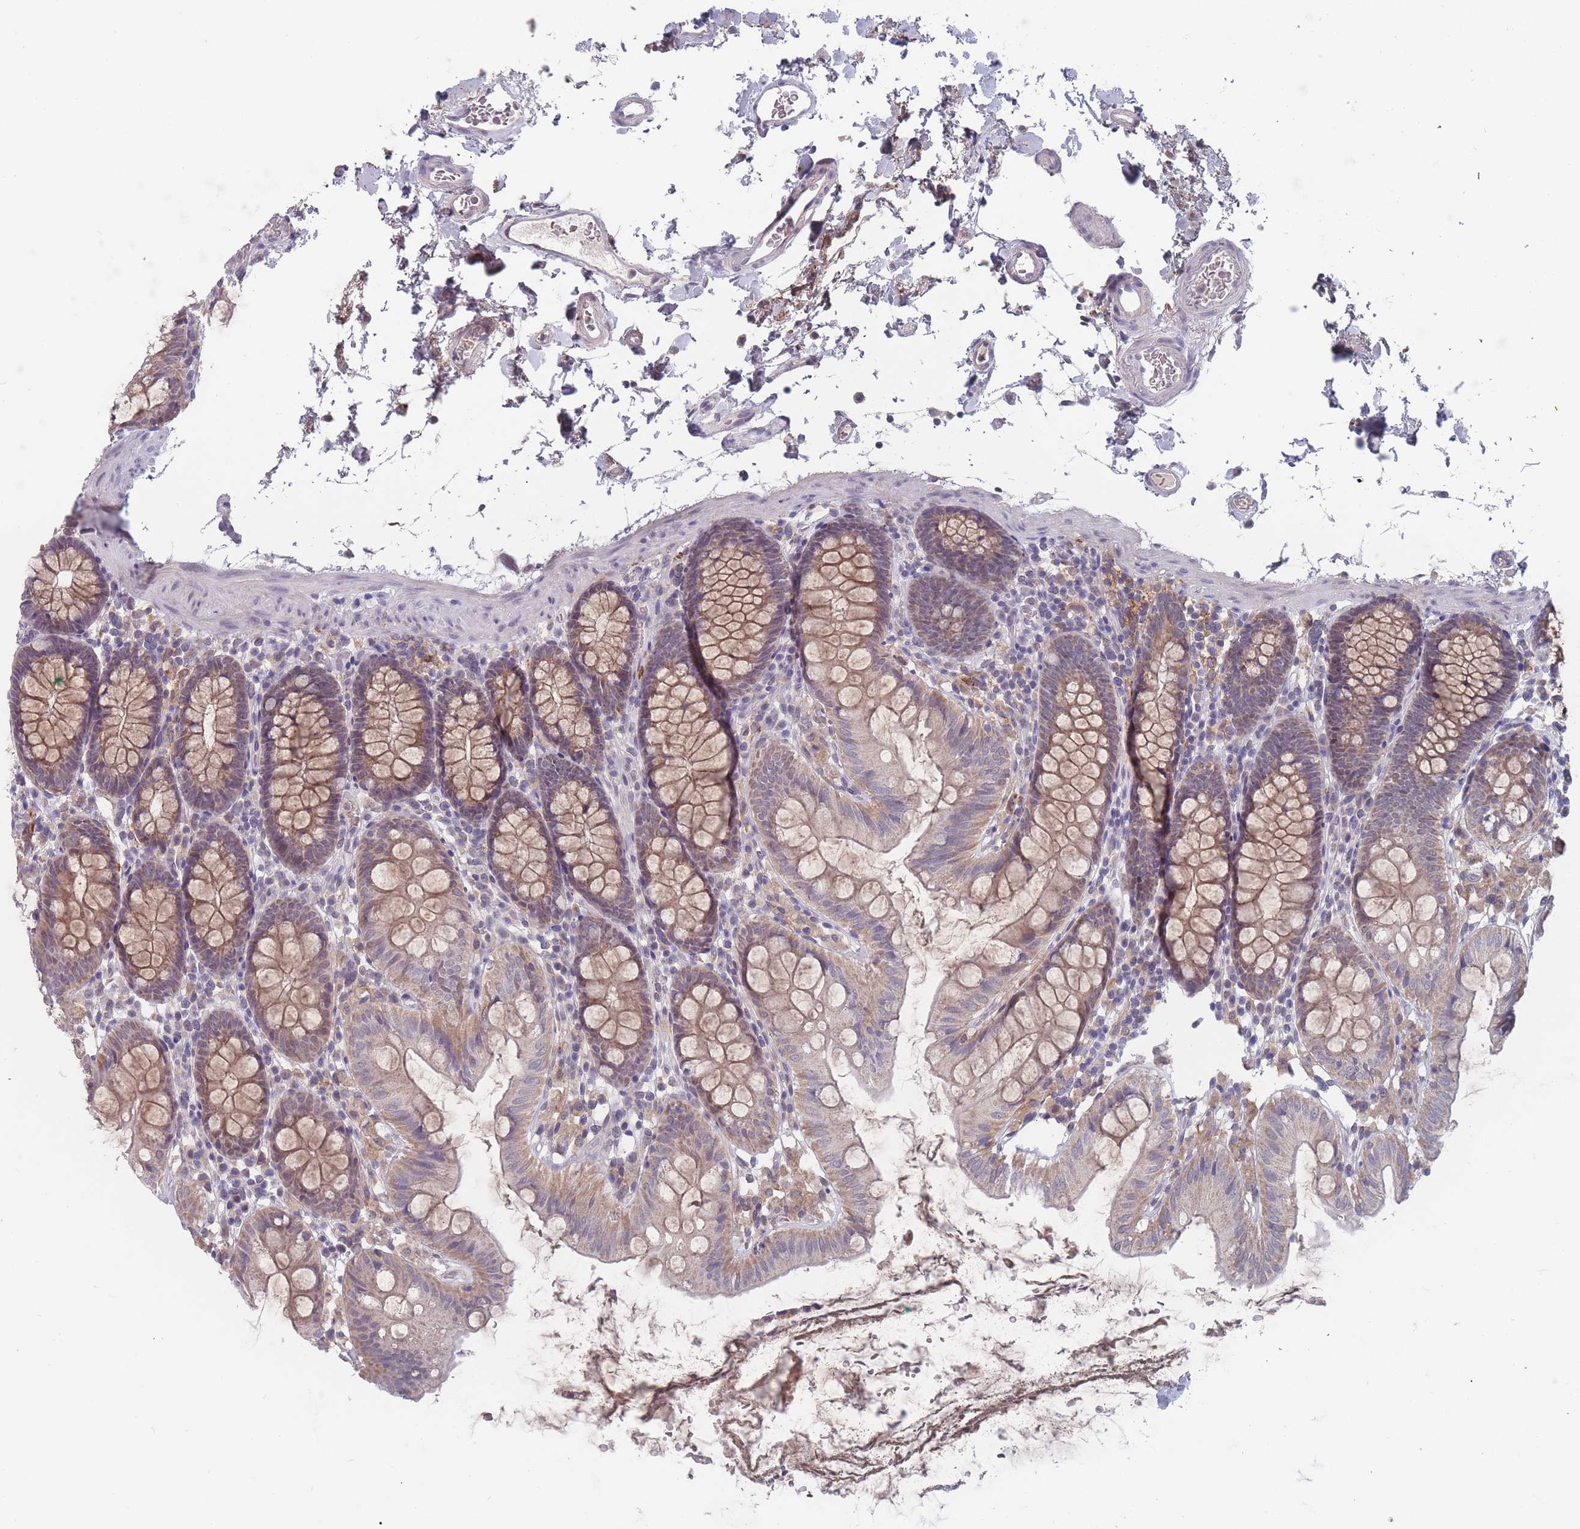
{"staining": {"intensity": "weak", "quantity": "25%-75%", "location": "cytoplasmic/membranous"}, "tissue": "colon", "cell_type": "Endothelial cells", "image_type": "normal", "snomed": [{"axis": "morphology", "description": "Normal tissue, NOS"}, {"axis": "topography", "description": "Colon"}], "caption": "DAB immunohistochemical staining of normal colon exhibits weak cytoplasmic/membranous protein staining in approximately 25%-75% of endothelial cells.", "gene": "PEX7", "patient": {"sex": "male", "age": 75}}